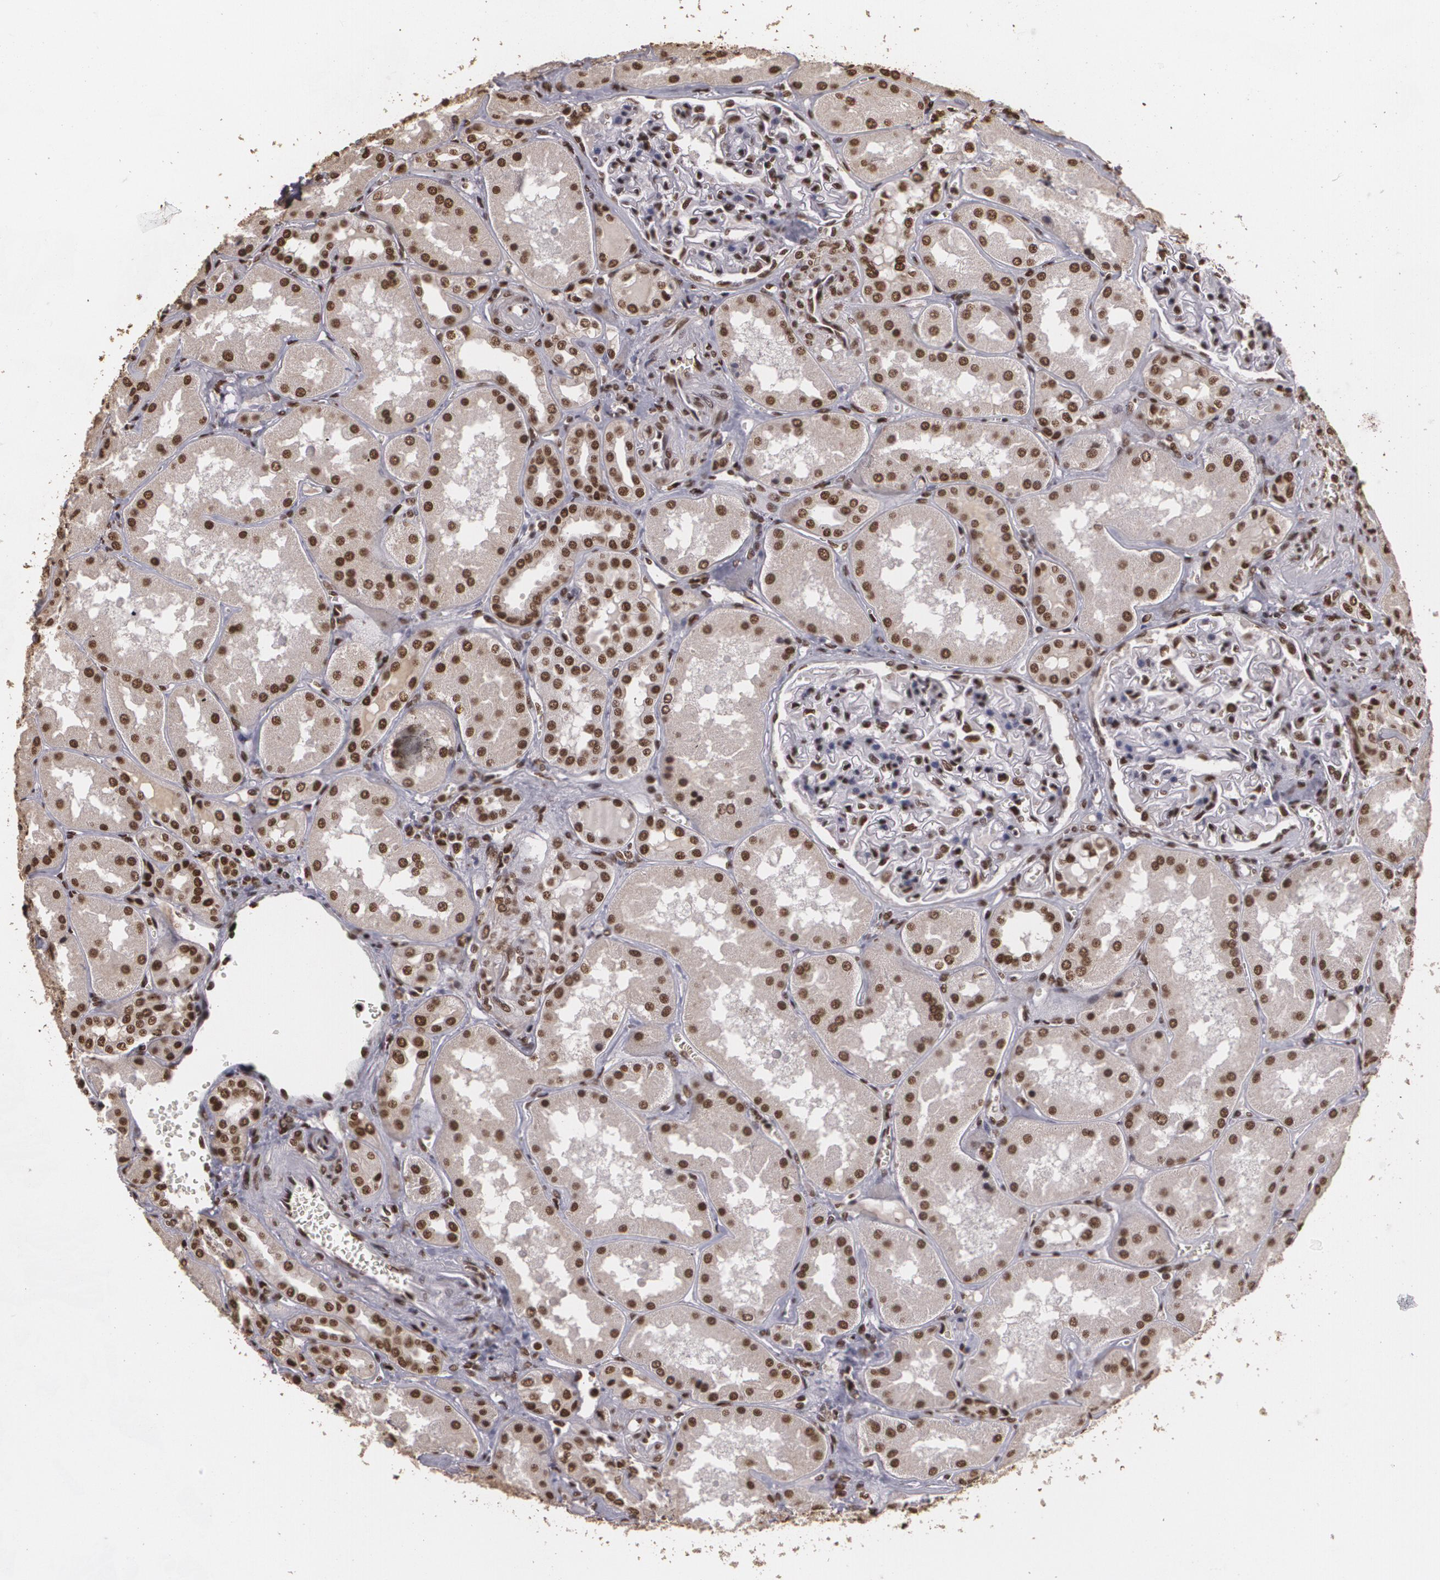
{"staining": {"intensity": "moderate", "quantity": "25%-75%", "location": "nuclear"}, "tissue": "kidney", "cell_type": "Cells in glomeruli", "image_type": "normal", "snomed": [{"axis": "morphology", "description": "Normal tissue, NOS"}, {"axis": "topography", "description": "Kidney"}], "caption": "Immunohistochemistry (IHC) (DAB) staining of benign kidney displays moderate nuclear protein expression in approximately 25%-75% of cells in glomeruli. Ihc stains the protein in brown and the nuclei are stained blue.", "gene": "RCOR1", "patient": {"sex": "female", "age": 56}}